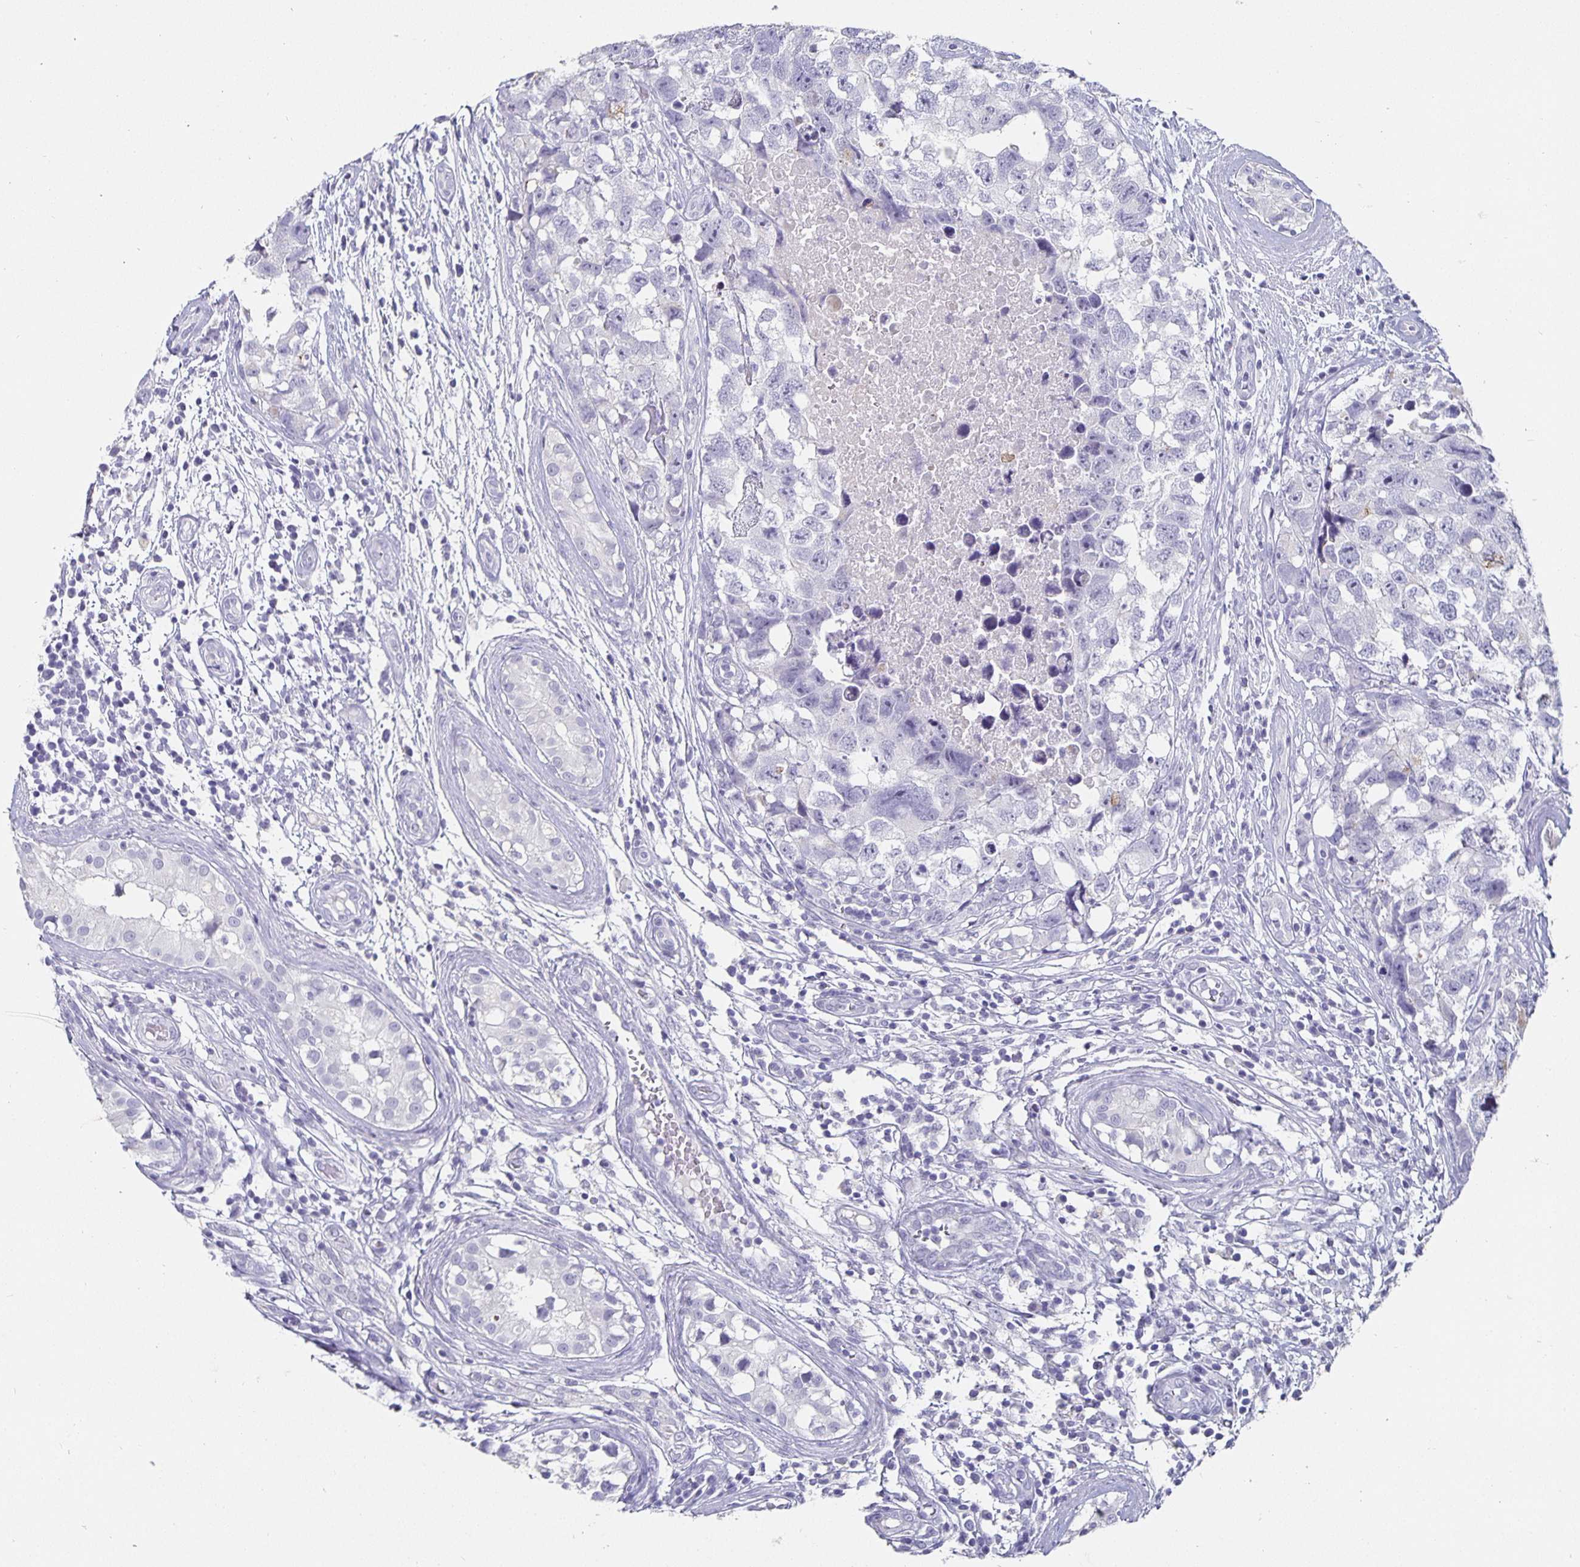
{"staining": {"intensity": "negative", "quantity": "none", "location": "none"}, "tissue": "testis cancer", "cell_type": "Tumor cells", "image_type": "cancer", "snomed": [{"axis": "morphology", "description": "Carcinoma, Embryonal, NOS"}, {"axis": "topography", "description": "Testis"}], "caption": "DAB (3,3'-diaminobenzidine) immunohistochemical staining of embryonal carcinoma (testis) demonstrates no significant positivity in tumor cells. Brightfield microscopy of immunohistochemistry (IHC) stained with DAB (3,3'-diaminobenzidine) (brown) and hematoxylin (blue), captured at high magnification.", "gene": "CHGA", "patient": {"sex": "male", "age": 22}}